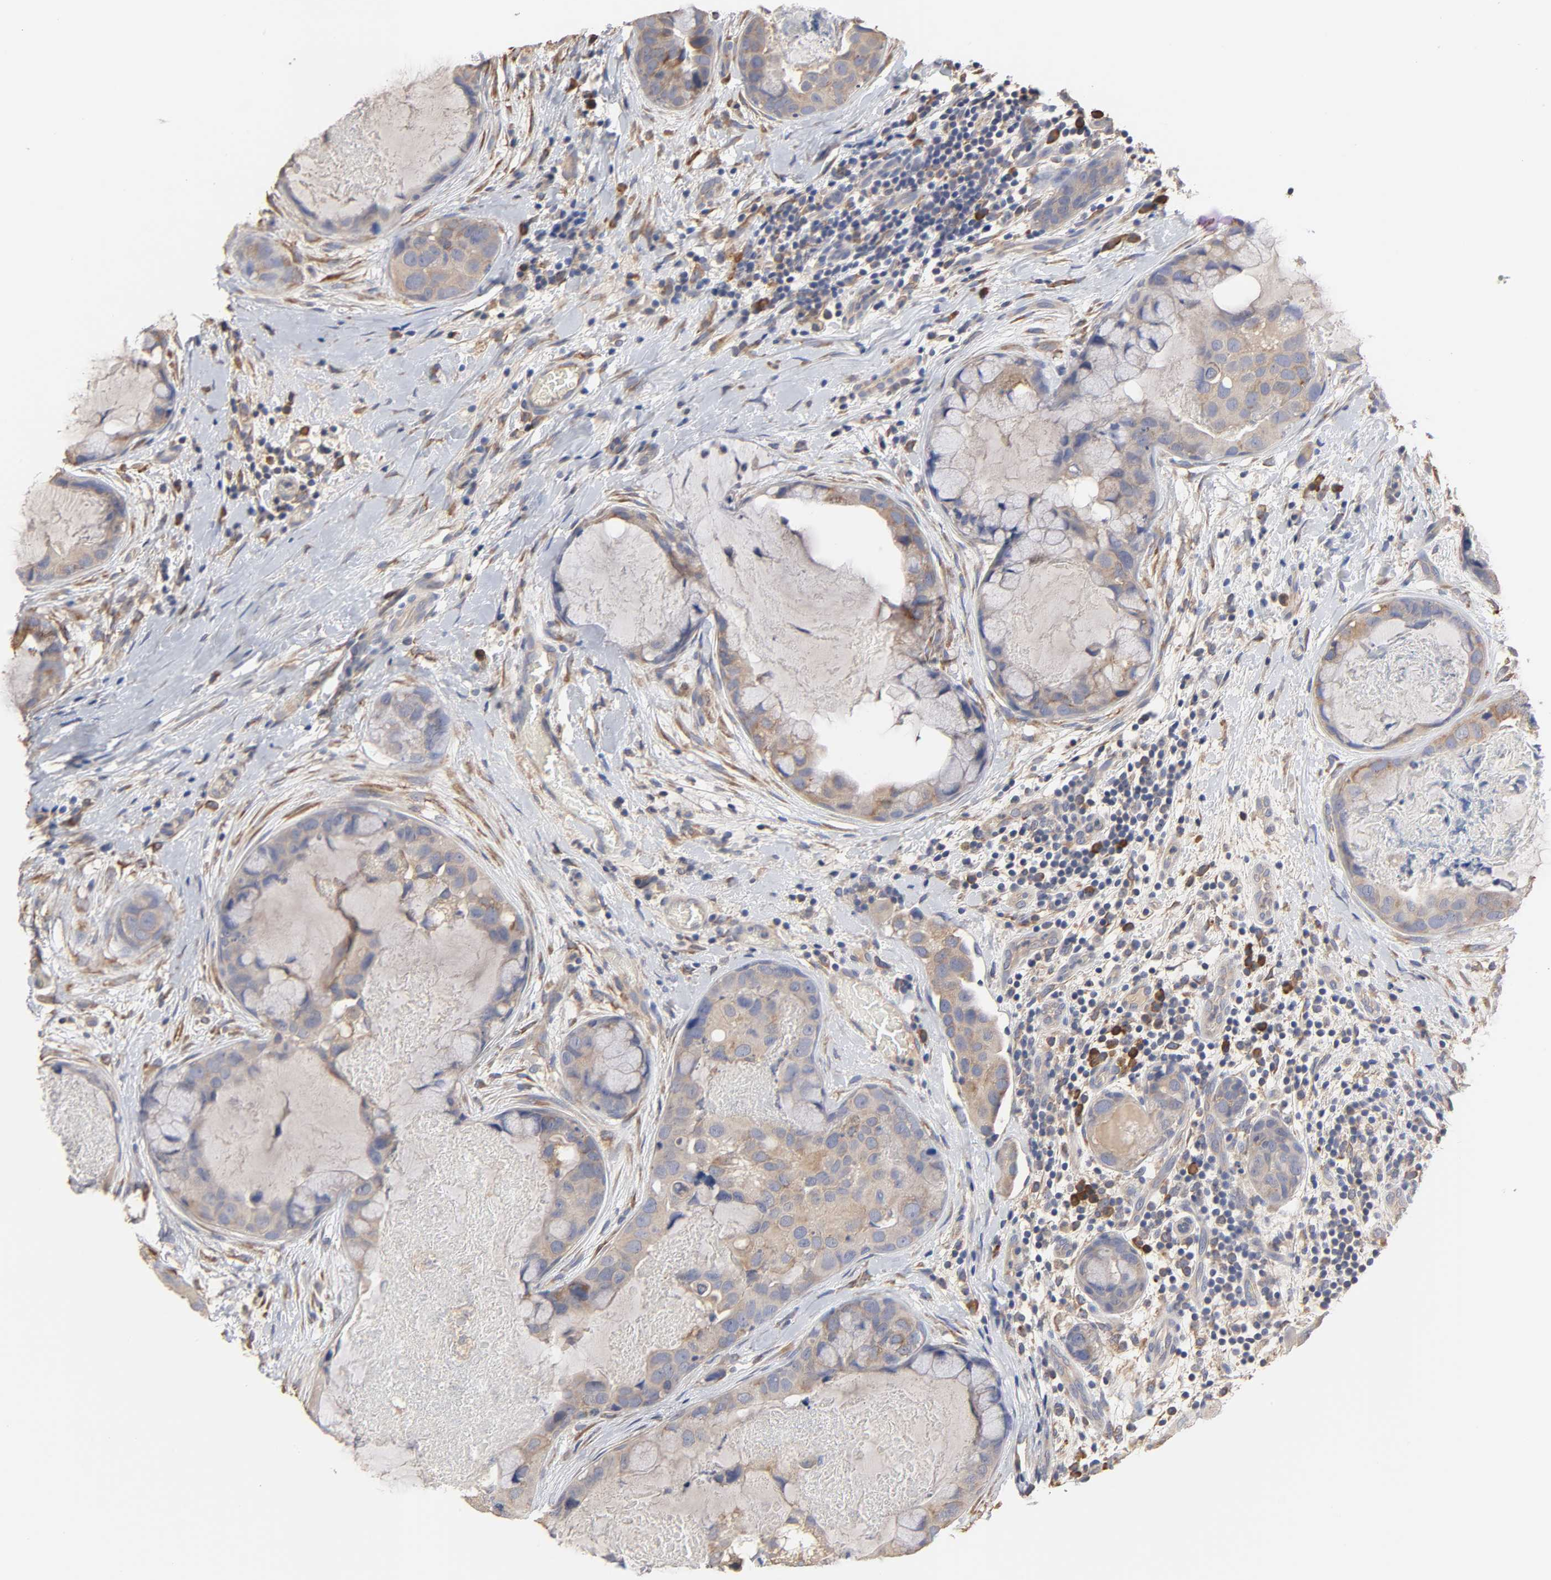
{"staining": {"intensity": "weak", "quantity": ">75%", "location": "cytoplasmic/membranous"}, "tissue": "breast cancer", "cell_type": "Tumor cells", "image_type": "cancer", "snomed": [{"axis": "morphology", "description": "Duct carcinoma"}, {"axis": "topography", "description": "Breast"}], "caption": "Protein staining of breast cancer (invasive ductal carcinoma) tissue exhibits weak cytoplasmic/membranous positivity in about >75% of tumor cells. (DAB (3,3'-diaminobenzidine) IHC with brightfield microscopy, high magnification).", "gene": "EIF4G2", "patient": {"sex": "female", "age": 40}}